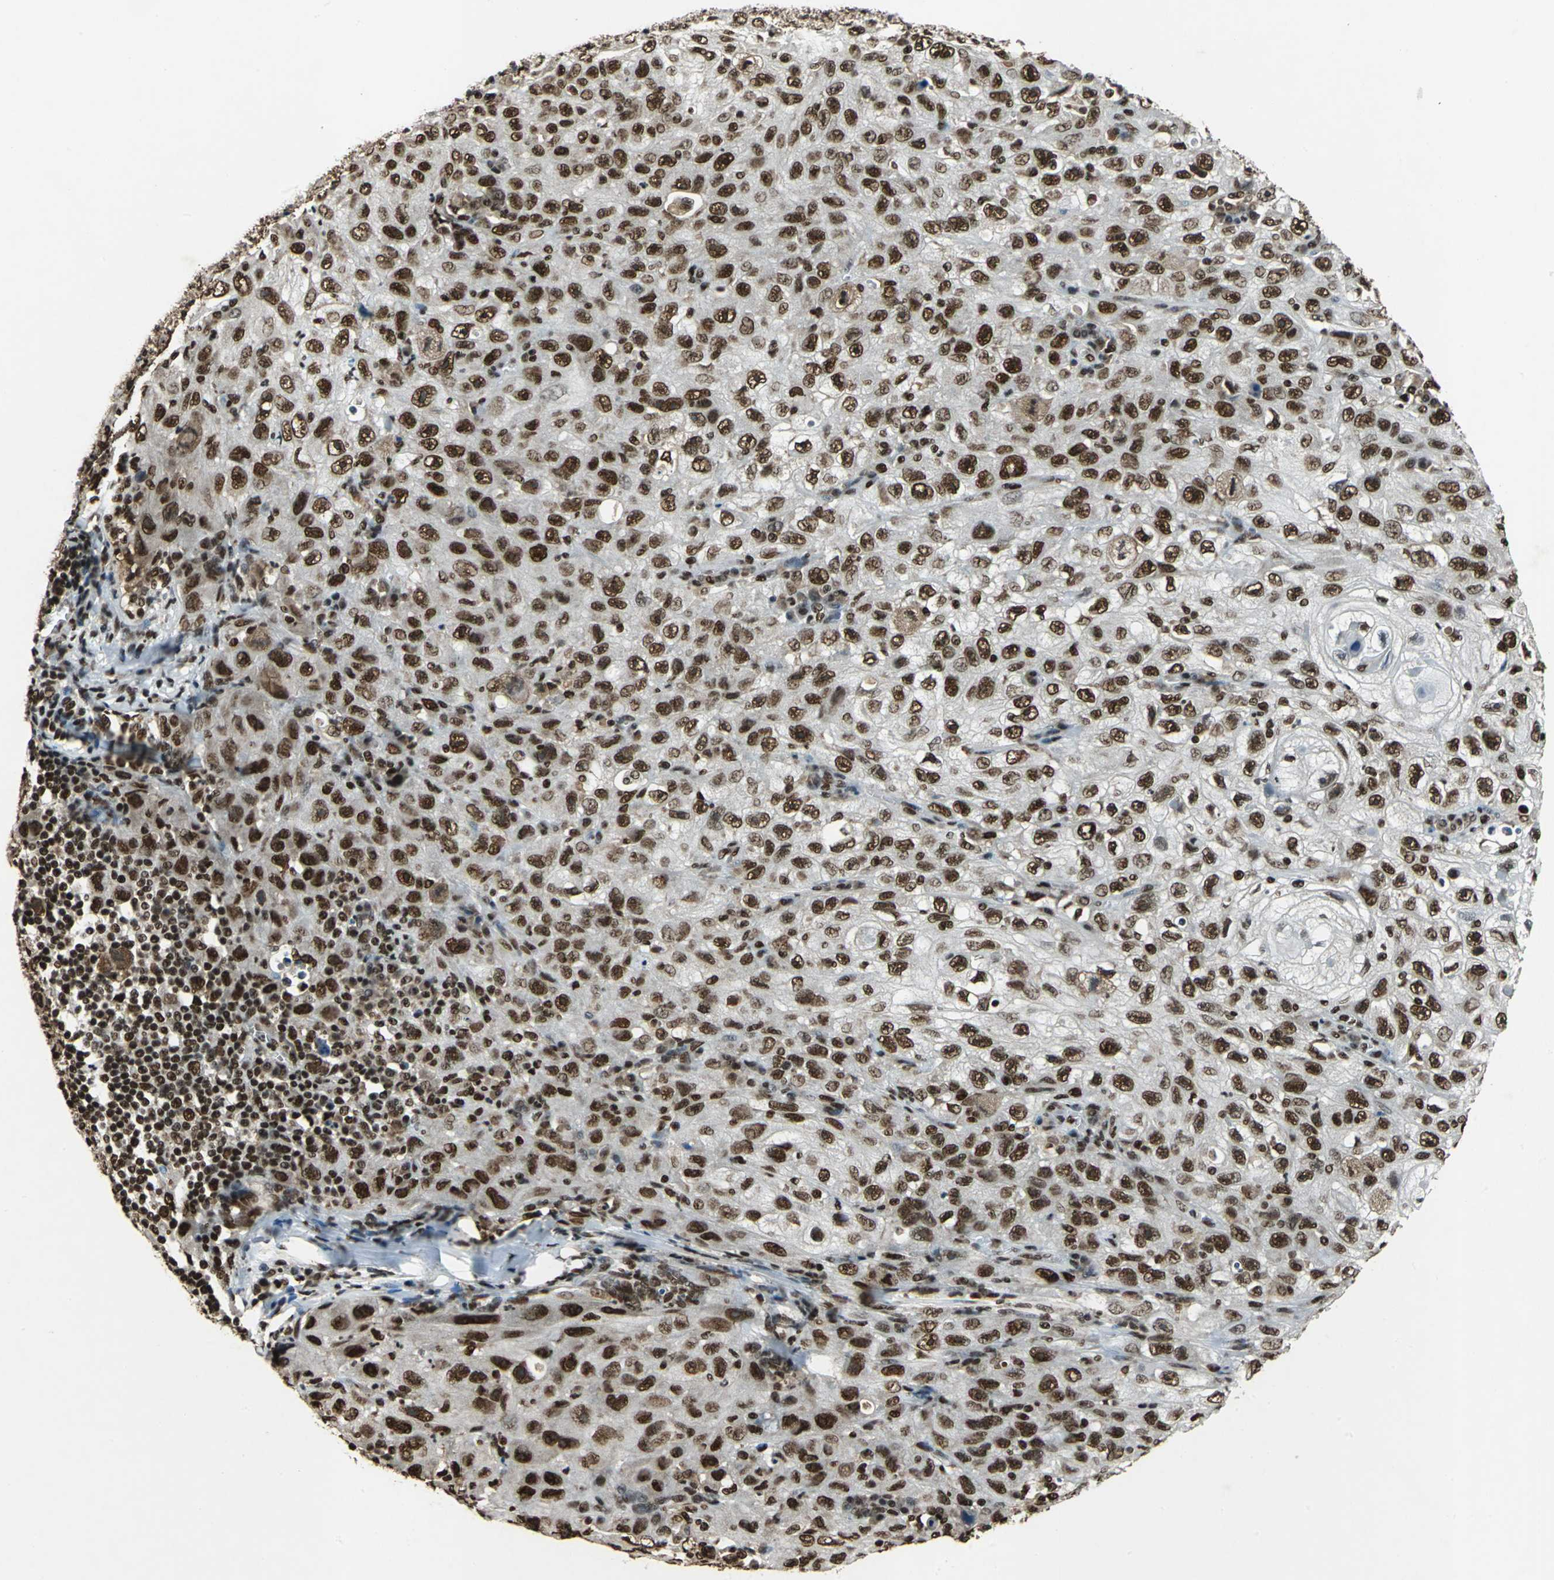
{"staining": {"intensity": "strong", "quantity": ">75%", "location": "nuclear"}, "tissue": "skin cancer", "cell_type": "Tumor cells", "image_type": "cancer", "snomed": [{"axis": "morphology", "description": "Squamous cell carcinoma, NOS"}, {"axis": "topography", "description": "Skin"}], "caption": "A histopathology image of squamous cell carcinoma (skin) stained for a protein shows strong nuclear brown staining in tumor cells.", "gene": "MTA2", "patient": {"sex": "male", "age": 75}}